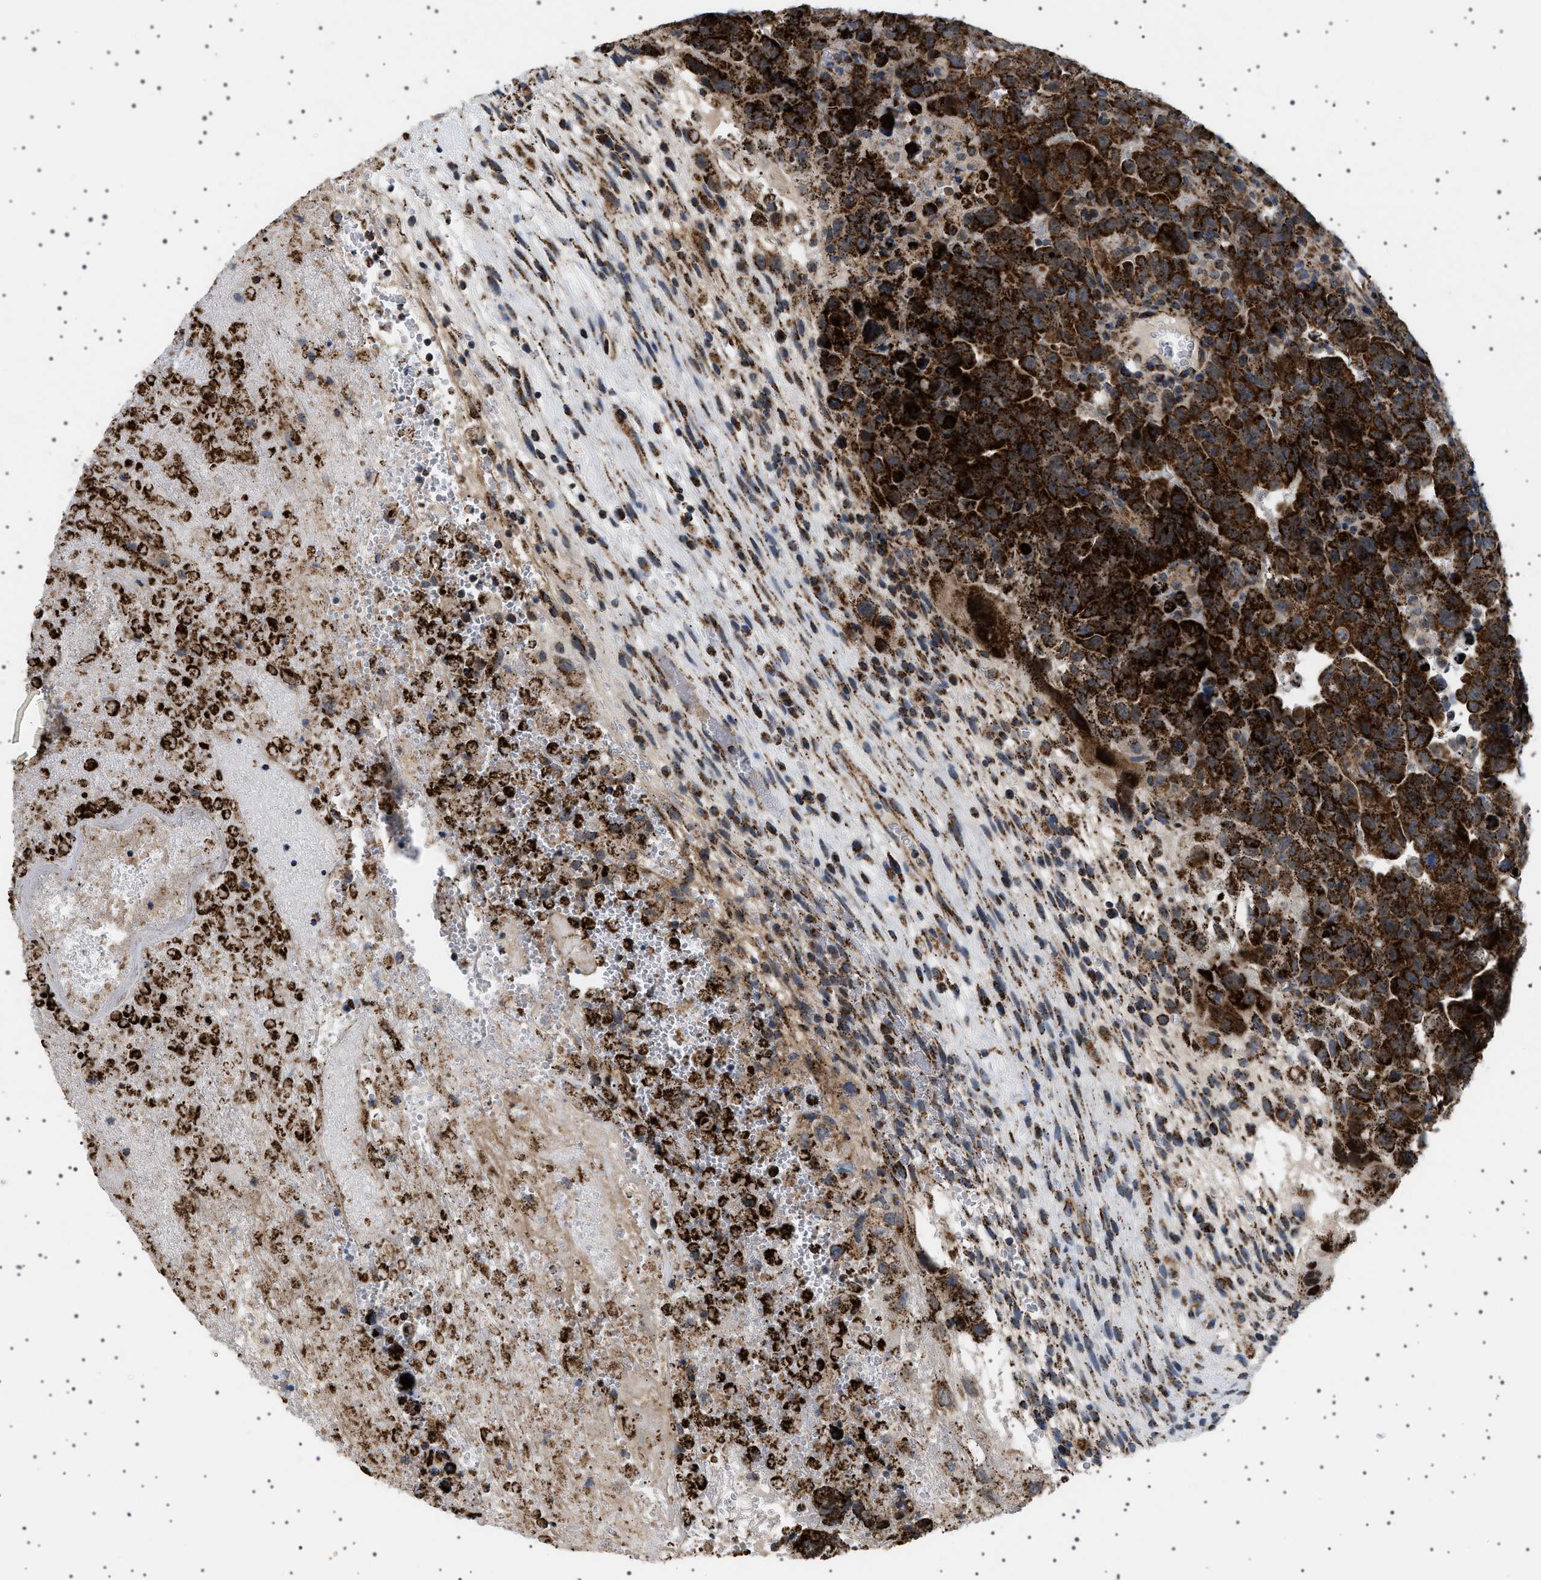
{"staining": {"intensity": "strong", "quantity": ">75%", "location": "cytoplasmic/membranous"}, "tissue": "testis cancer", "cell_type": "Tumor cells", "image_type": "cancer", "snomed": [{"axis": "morphology", "description": "Carcinoma, Embryonal, NOS"}, {"axis": "topography", "description": "Testis"}], "caption": "Protein analysis of testis cancer tissue reveals strong cytoplasmic/membranous staining in approximately >75% of tumor cells. The staining was performed using DAB, with brown indicating positive protein expression. Nuclei are stained blue with hematoxylin.", "gene": "UBXN8", "patient": {"sex": "male", "age": 28}}